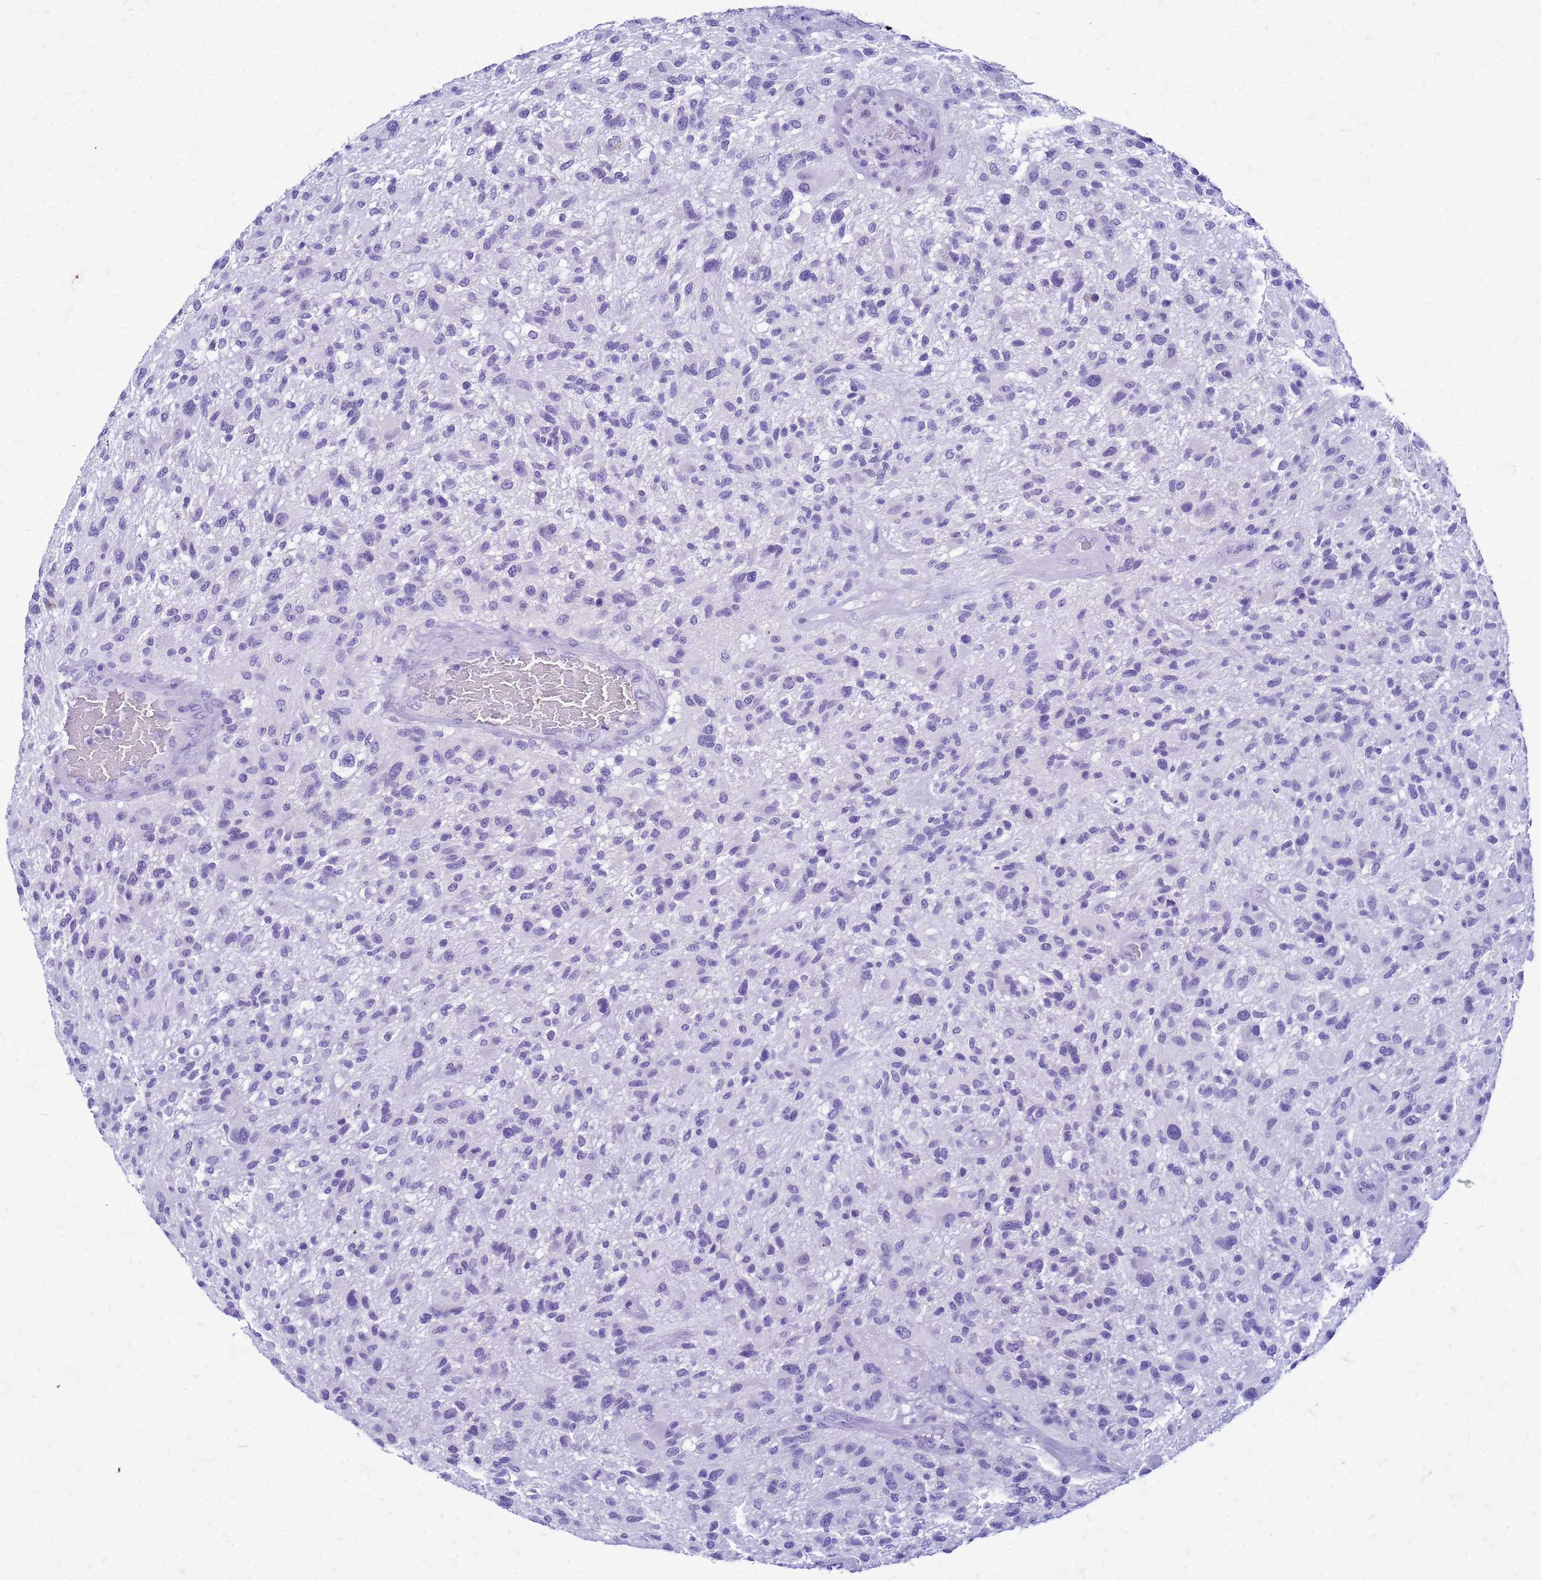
{"staining": {"intensity": "negative", "quantity": "none", "location": "none"}, "tissue": "glioma", "cell_type": "Tumor cells", "image_type": "cancer", "snomed": [{"axis": "morphology", "description": "Glioma, malignant, High grade"}, {"axis": "topography", "description": "Brain"}], "caption": "Tumor cells are negative for brown protein staining in high-grade glioma (malignant). The staining is performed using DAB (3,3'-diaminobenzidine) brown chromogen with nuclei counter-stained in using hematoxylin.", "gene": "CFAP100", "patient": {"sex": "male", "age": 47}}